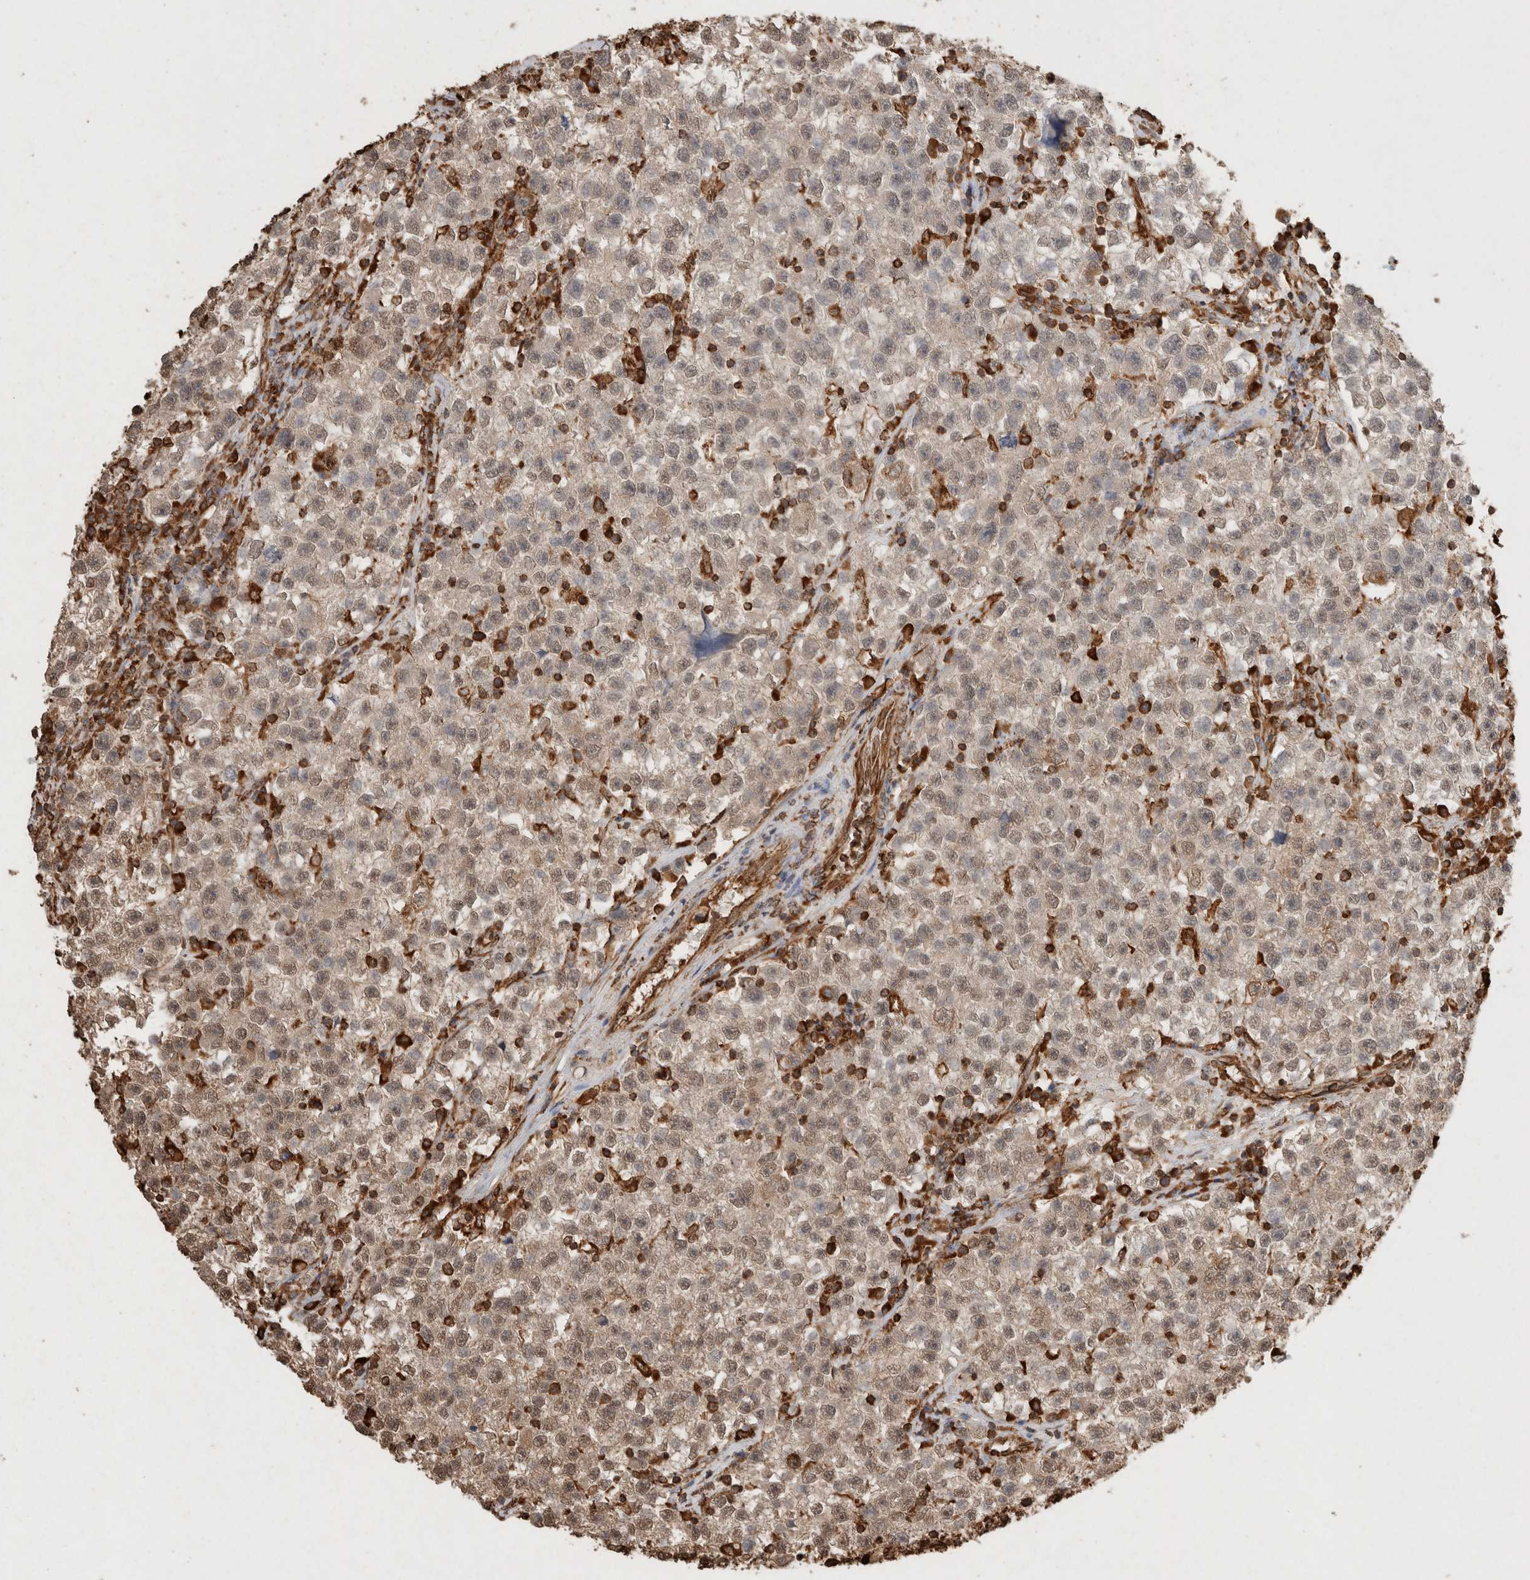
{"staining": {"intensity": "weak", "quantity": ">75%", "location": "cytoplasmic/membranous,nuclear"}, "tissue": "testis cancer", "cell_type": "Tumor cells", "image_type": "cancer", "snomed": [{"axis": "morphology", "description": "Seminoma, NOS"}, {"axis": "topography", "description": "Testis"}], "caption": "IHC of human testis cancer displays low levels of weak cytoplasmic/membranous and nuclear staining in approximately >75% of tumor cells. (Stains: DAB in brown, nuclei in blue, Microscopy: brightfield microscopy at high magnification).", "gene": "ERAP1", "patient": {"sex": "male", "age": 22}}